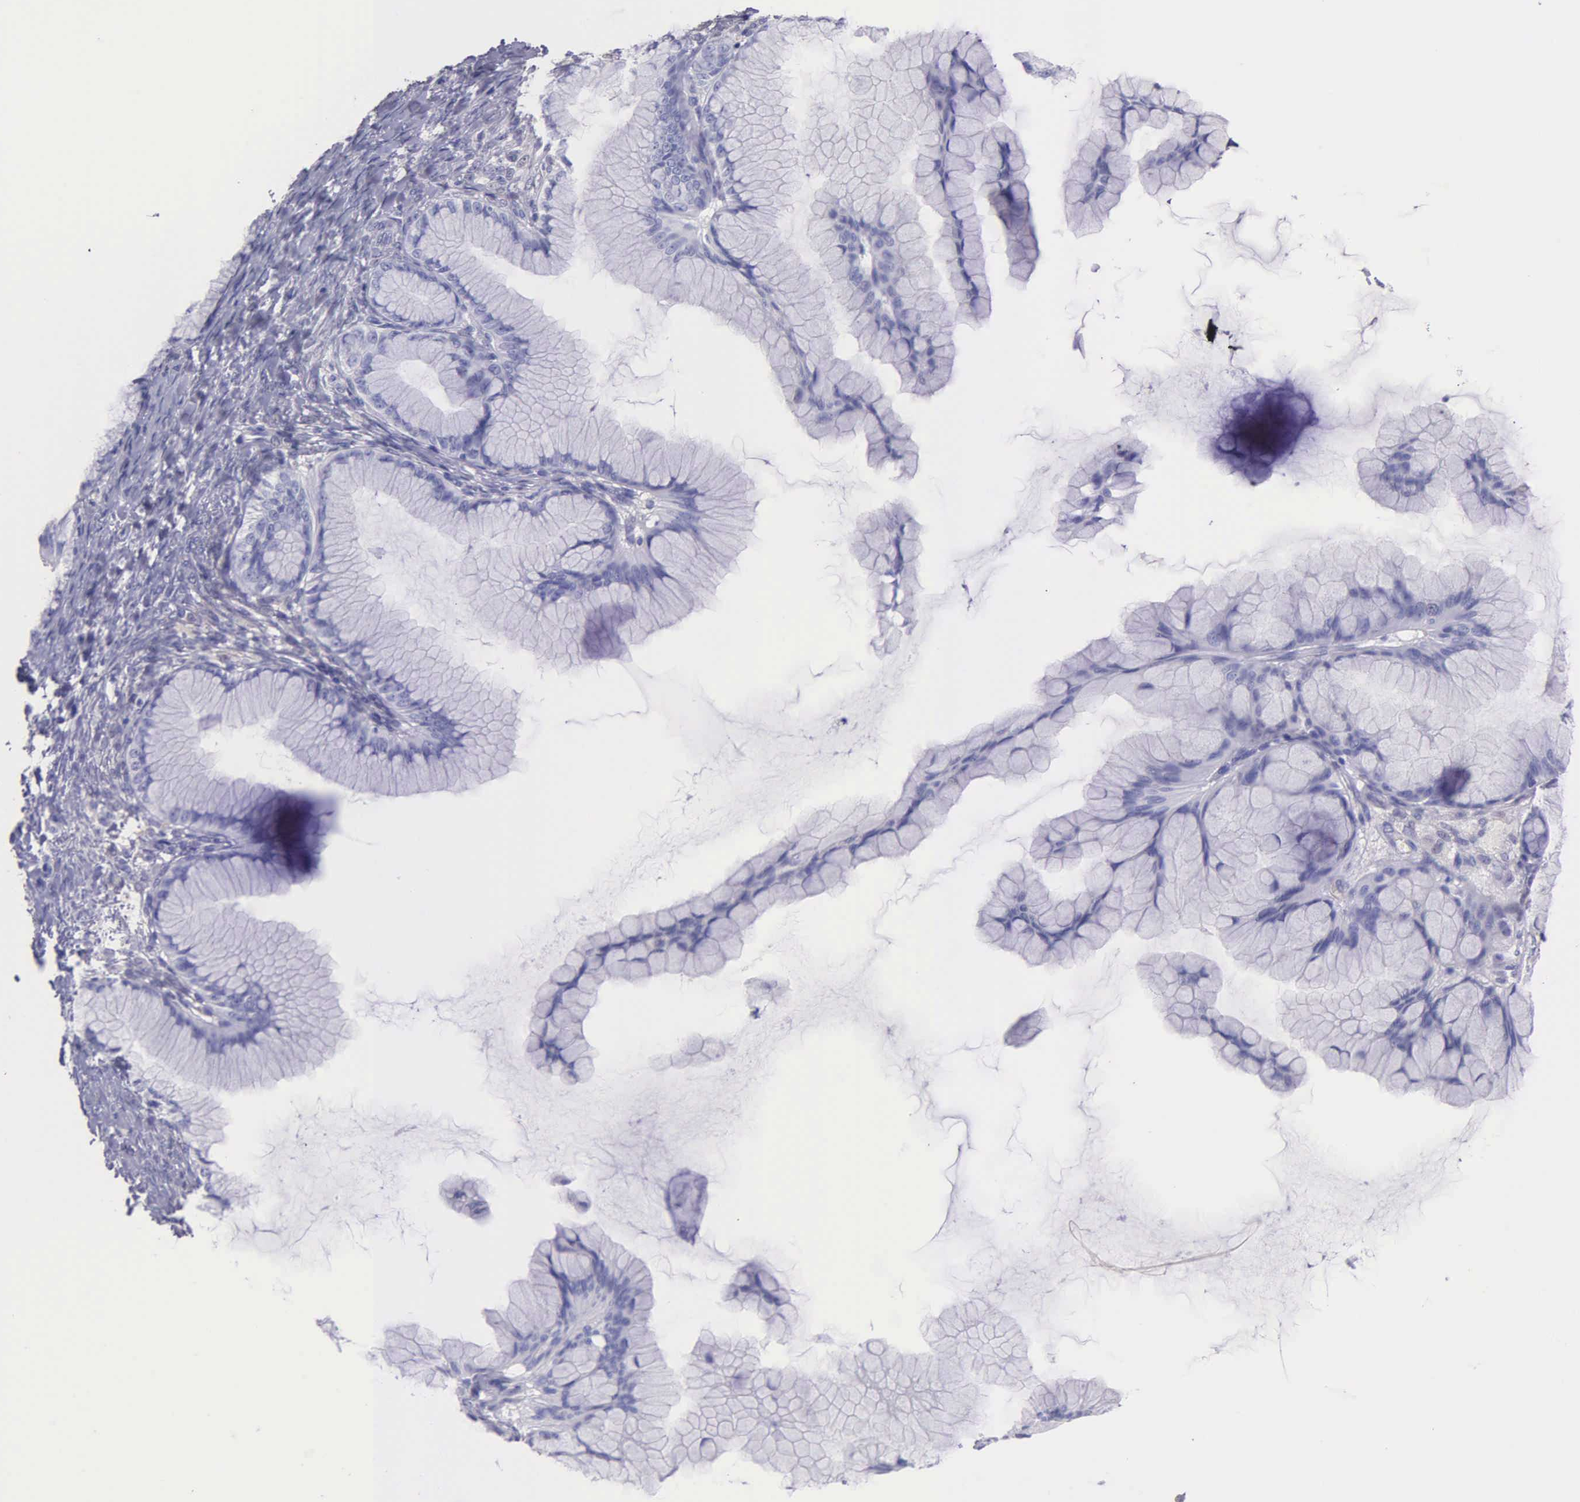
{"staining": {"intensity": "negative", "quantity": "none", "location": "none"}, "tissue": "ovarian cancer", "cell_type": "Tumor cells", "image_type": "cancer", "snomed": [{"axis": "morphology", "description": "Cystadenocarcinoma, mucinous, NOS"}, {"axis": "topography", "description": "Ovary"}], "caption": "Ovarian mucinous cystadenocarcinoma was stained to show a protein in brown. There is no significant expression in tumor cells.", "gene": "GSTT2", "patient": {"sex": "female", "age": 41}}